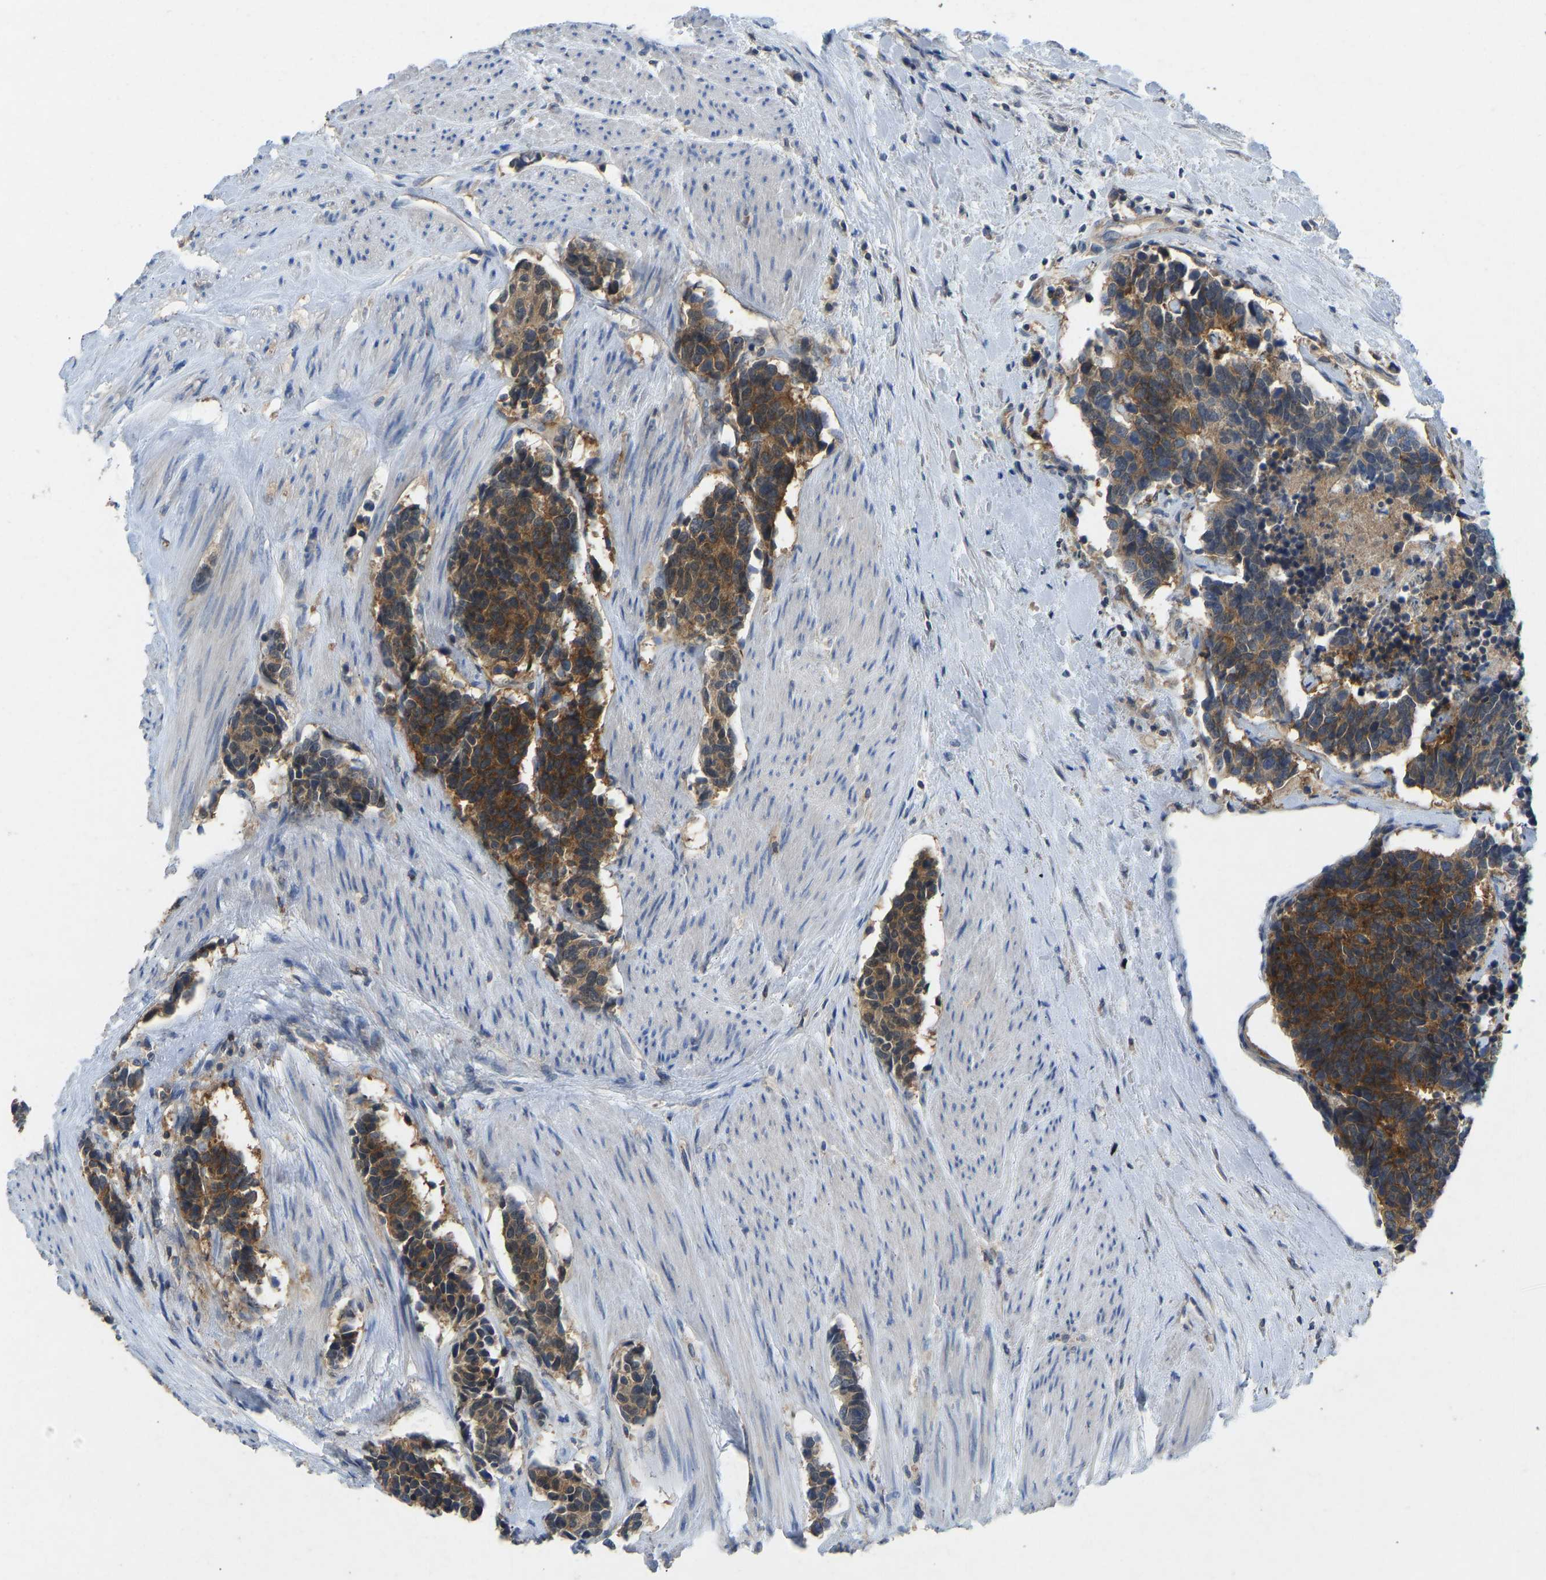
{"staining": {"intensity": "moderate", "quantity": ">75%", "location": "cytoplasmic/membranous"}, "tissue": "carcinoid", "cell_type": "Tumor cells", "image_type": "cancer", "snomed": [{"axis": "morphology", "description": "Carcinoma, NOS"}, {"axis": "morphology", "description": "Carcinoid, malignant, NOS"}, {"axis": "topography", "description": "Urinary bladder"}], "caption": "This micrograph exhibits carcinoma stained with immunohistochemistry to label a protein in brown. The cytoplasmic/membranous of tumor cells show moderate positivity for the protein. Nuclei are counter-stained blue.", "gene": "NDRG3", "patient": {"sex": "male", "age": 57}}